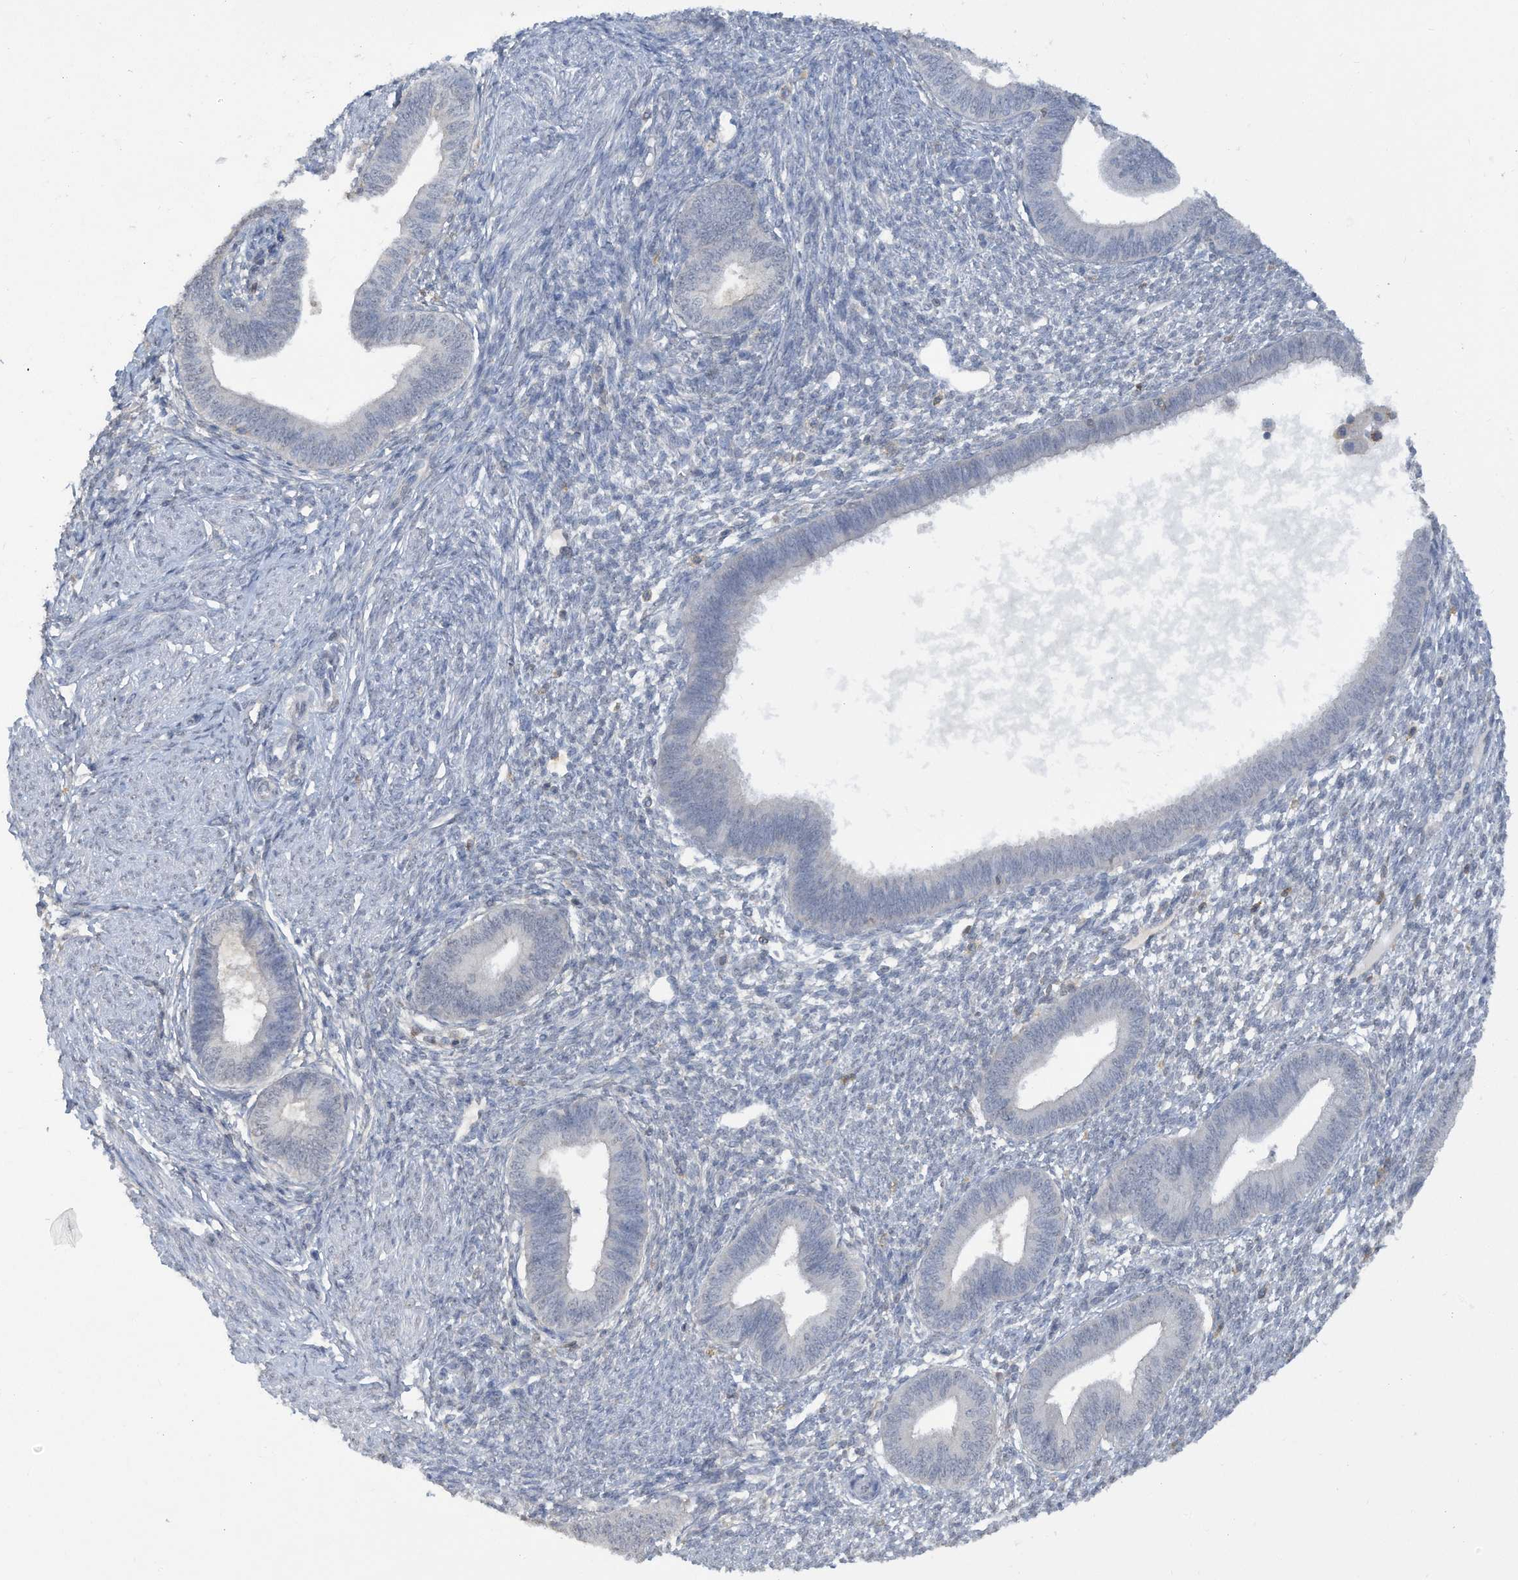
{"staining": {"intensity": "negative", "quantity": "none", "location": "none"}, "tissue": "endometrium", "cell_type": "Cells in endometrial stroma", "image_type": "normal", "snomed": [{"axis": "morphology", "description": "Normal tissue, NOS"}, {"axis": "topography", "description": "Endometrium"}], "caption": "Cells in endometrial stroma show no significant expression in normal endometrium. (DAB IHC with hematoxylin counter stain).", "gene": "HAS3", "patient": {"sex": "female", "age": 46}}